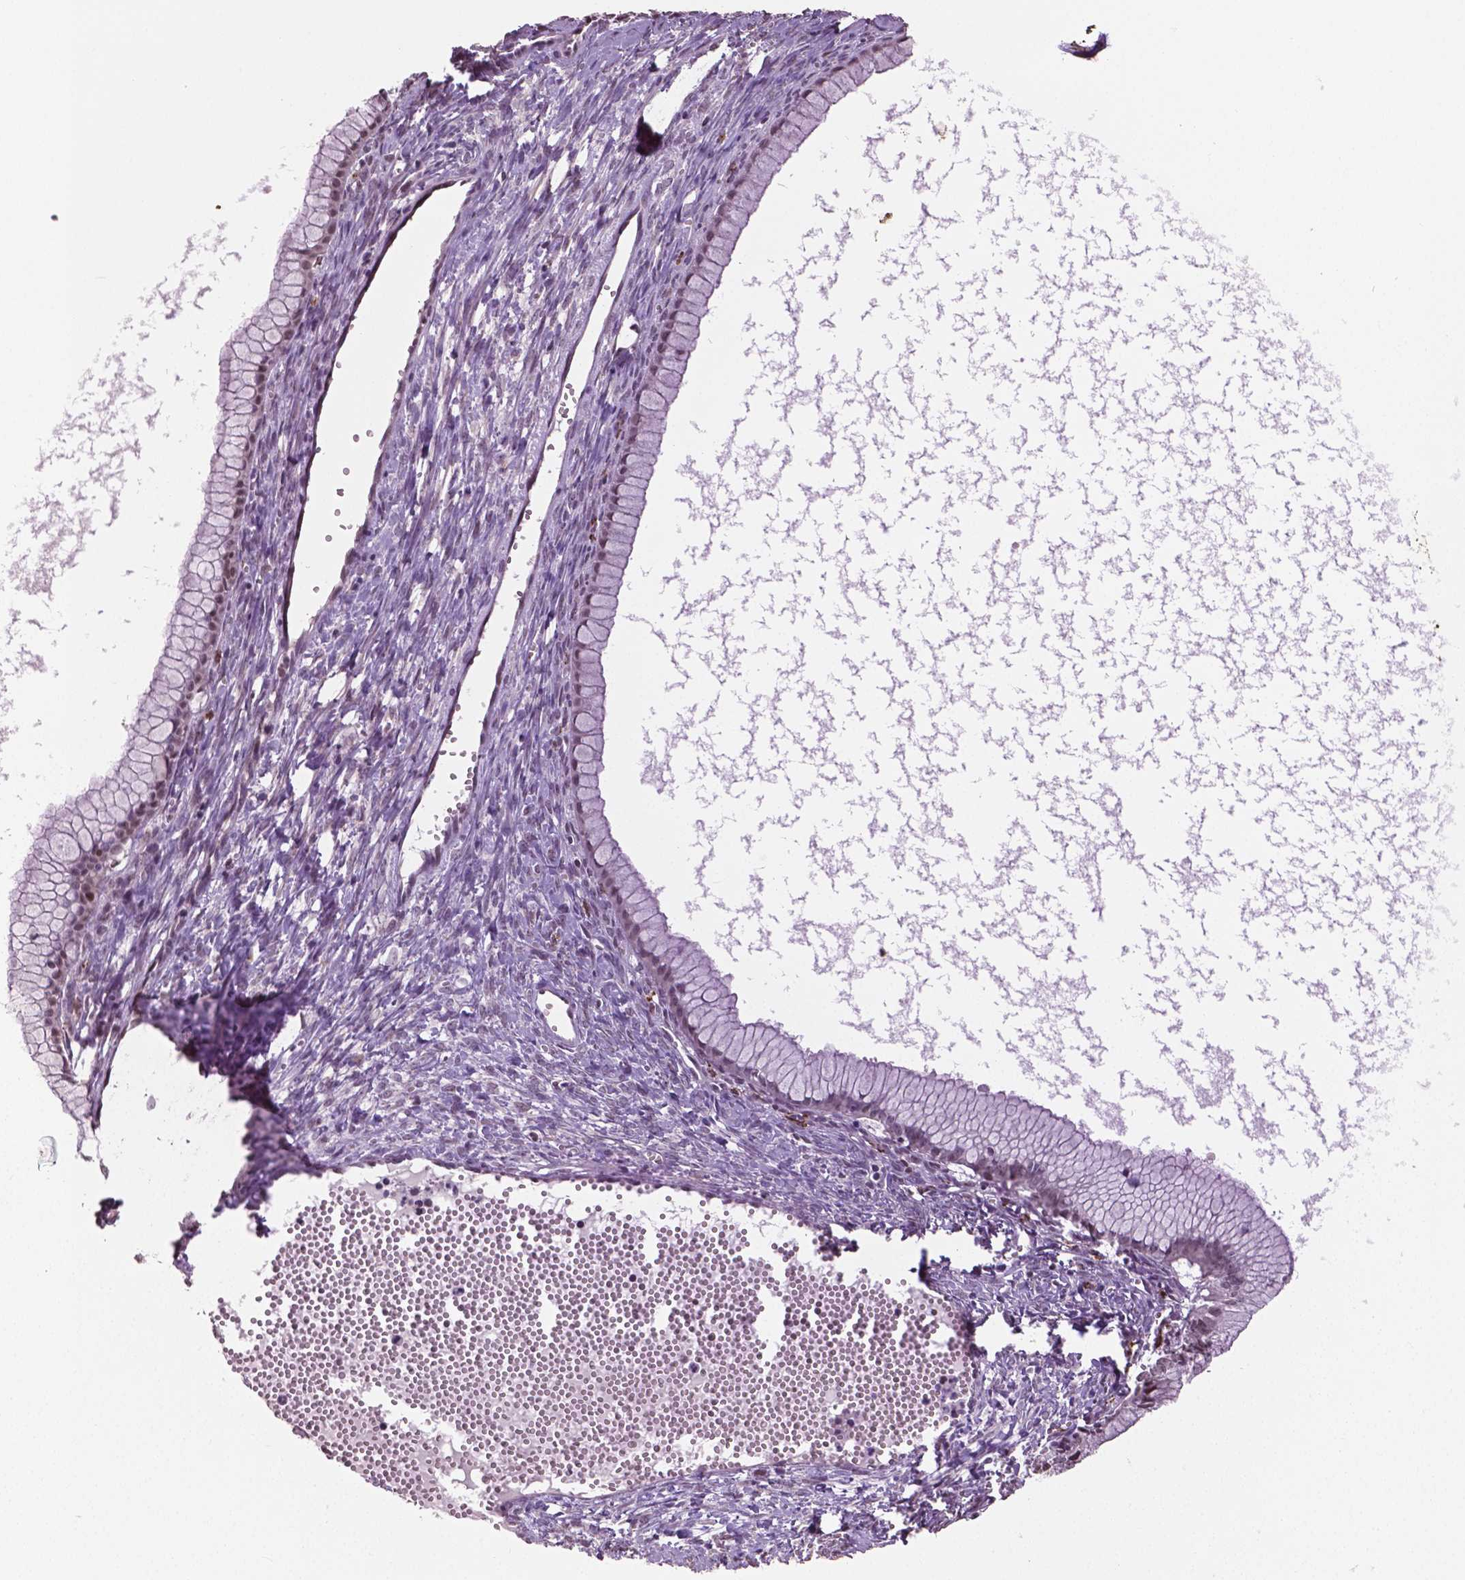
{"staining": {"intensity": "moderate", "quantity": "25%-75%", "location": "nuclear"}, "tissue": "ovarian cancer", "cell_type": "Tumor cells", "image_type": "cancer", "snomed": [{"axis": "morphology", "description": "Cystadenocarcinoma, mucinous, NOS"}, {"axis": "topography", "description": "Ovary"}], "caption": "Mucinous cystadenocarcinoma (ovarian) was stained to show a protein in brown. There is medium levels of moderate nuclear staining in about 25%-75% of tumor cells.", "gene": "DLX5", "patient": {"sex": "female", "age": 41}}